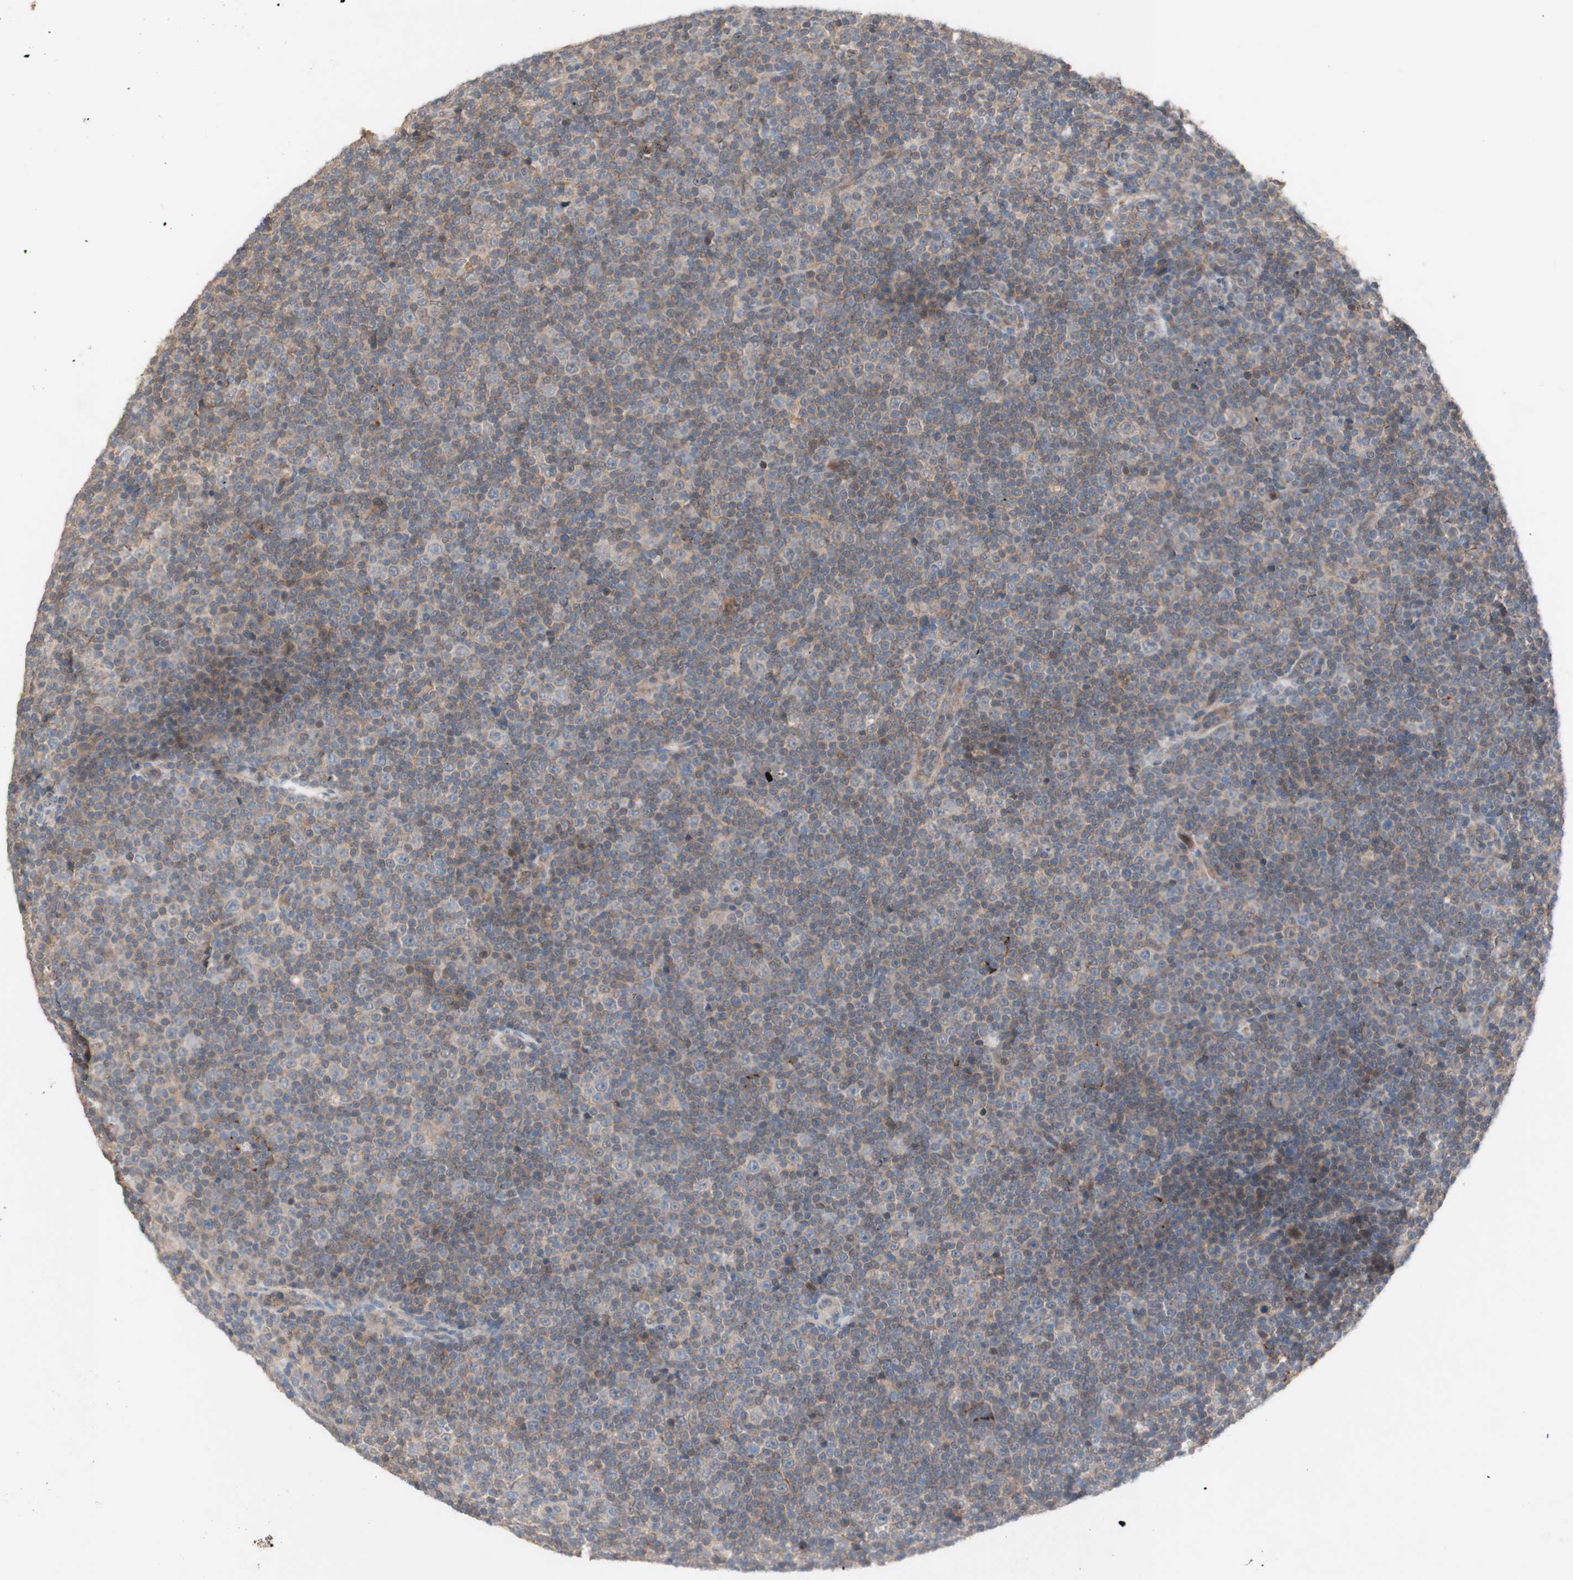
{"staining": {"intensity": "negative", "quantity": "none", "location": "none"}, "tissue": "lymphoma", "cell_type": "Tumor cells", "image_type": "cancer", "snomed": [{"axis": "morphology", "description": "Malignant lymphoma, non-Hodgkin's type, Low grade"}, {"axis": "topography", "description": "Lymph node"}], "caption": "Malignant lymphoma, non-Hodgkin's type (low-grade) stained for a protein using IHC exhibits no positivity tumor cells.", "gene": "PEX2", "patient": {"sex": "female", "age": 67}}